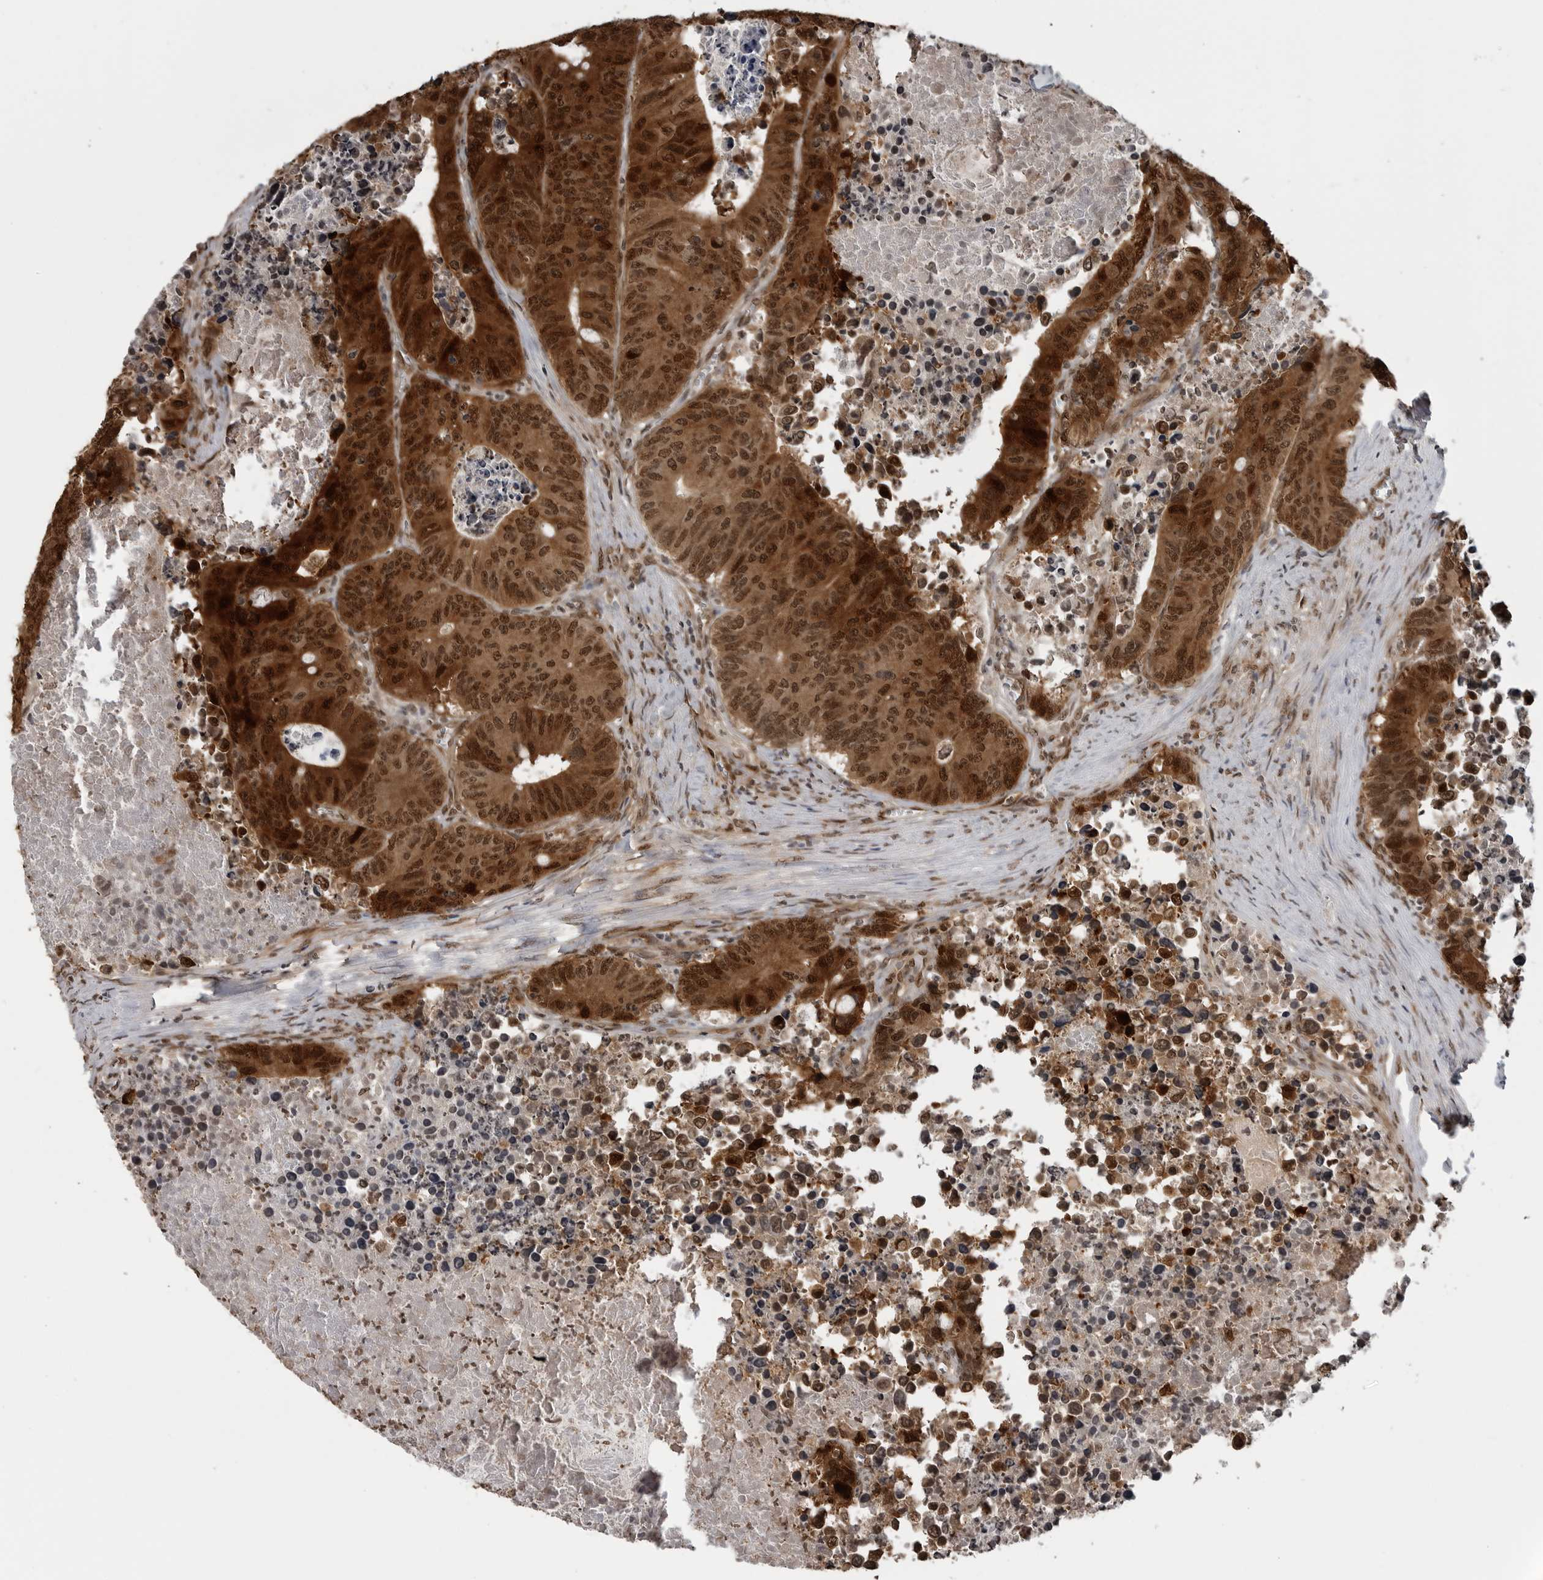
{"staining": {"intensity": "strong", "quantity": ">75%", "location": "cytoplasmic/membranous,nuclear"}, "tissue": "colorectal cancer", "cell_type": "Tumor cells", "image_type": "cancer", "snomed": [{"axis": "morphology", "description": "Adenocarcinoma, NOS"}, {"axis": "topography", "description": "Colon"}], "caption": "A high-resolution photomicrograph shows immunohistochemistry (IHC) staining of colorectal cancer (adenocarcinoma), which shows strong cytoplasmic/membranous and nuclear staining in about >75% of tumor cells.", "gene": "SMAD2", "patient": {"sex": "male", "age": 87}}